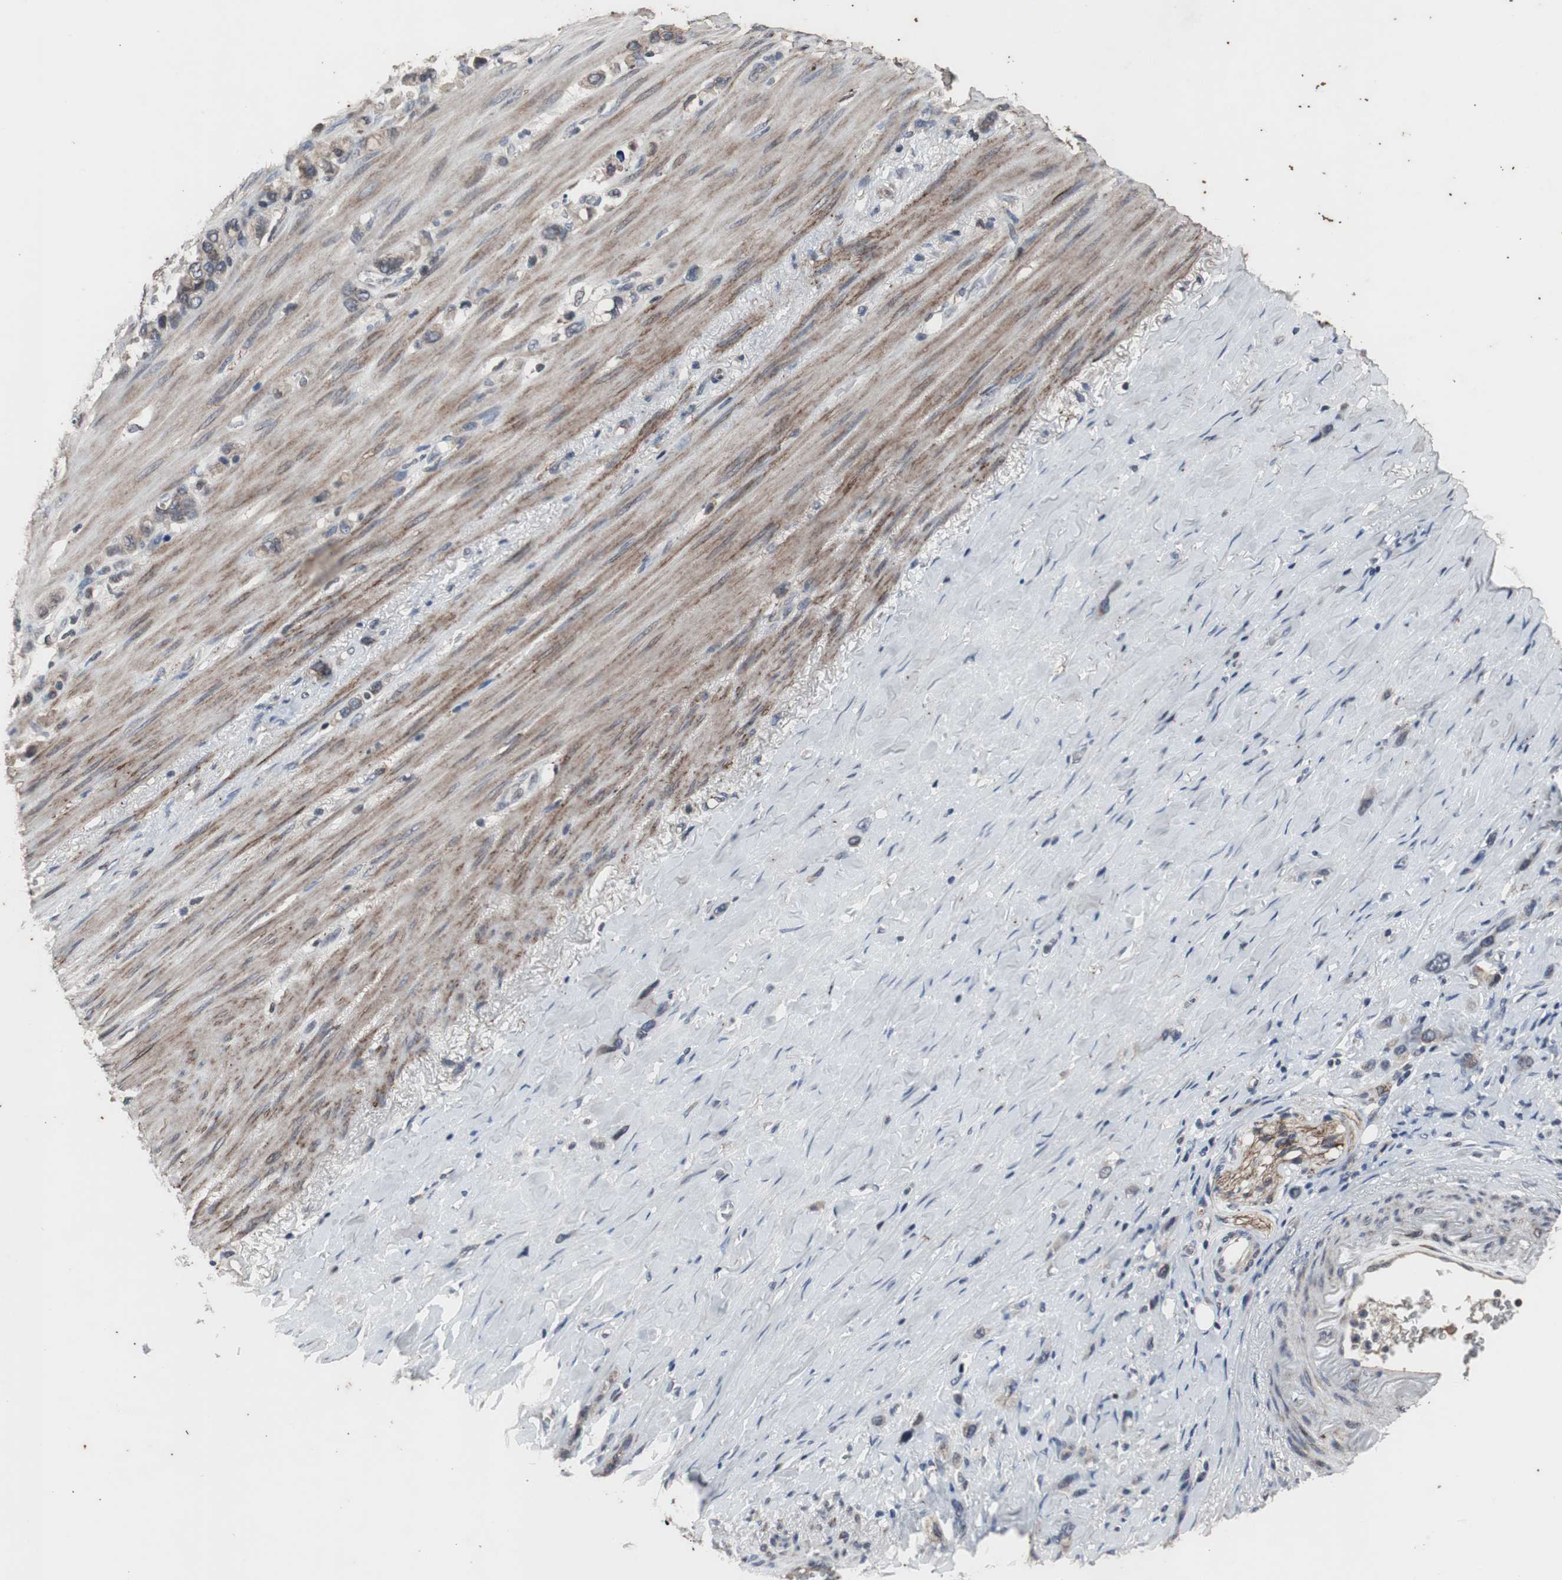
{"staining": {"intensity": "weak", "quantity": ">75%", "location": "cytoplasmic/membranous"}, "tissue": "stomach cancer", "cell_type": "Tumor cells", "image_type": "cancer", "snomed": [{"axis": "morphology", "description": "Normal tissue, NOS"}, {"axis": "morphology", "description": "Adenocarcinoma, NOS"}, {"axis": "morphology", "description": "Adenocarcinoma, High grade"}, {"axis": "topography", "description": "Stomach, upper"}, {"axis": "topography", "description": "Stomach"}], "caption": "IHC of stomach cancer (adenocarcinoma) reveals low levels of weak cytoplasmic/membranous positivity in about >75% of tumor cells. (DAB IHC with brightfield microscopy, high magnification).", "gene": "CRADD", "patient": {"sex": "female", "age": 65}}